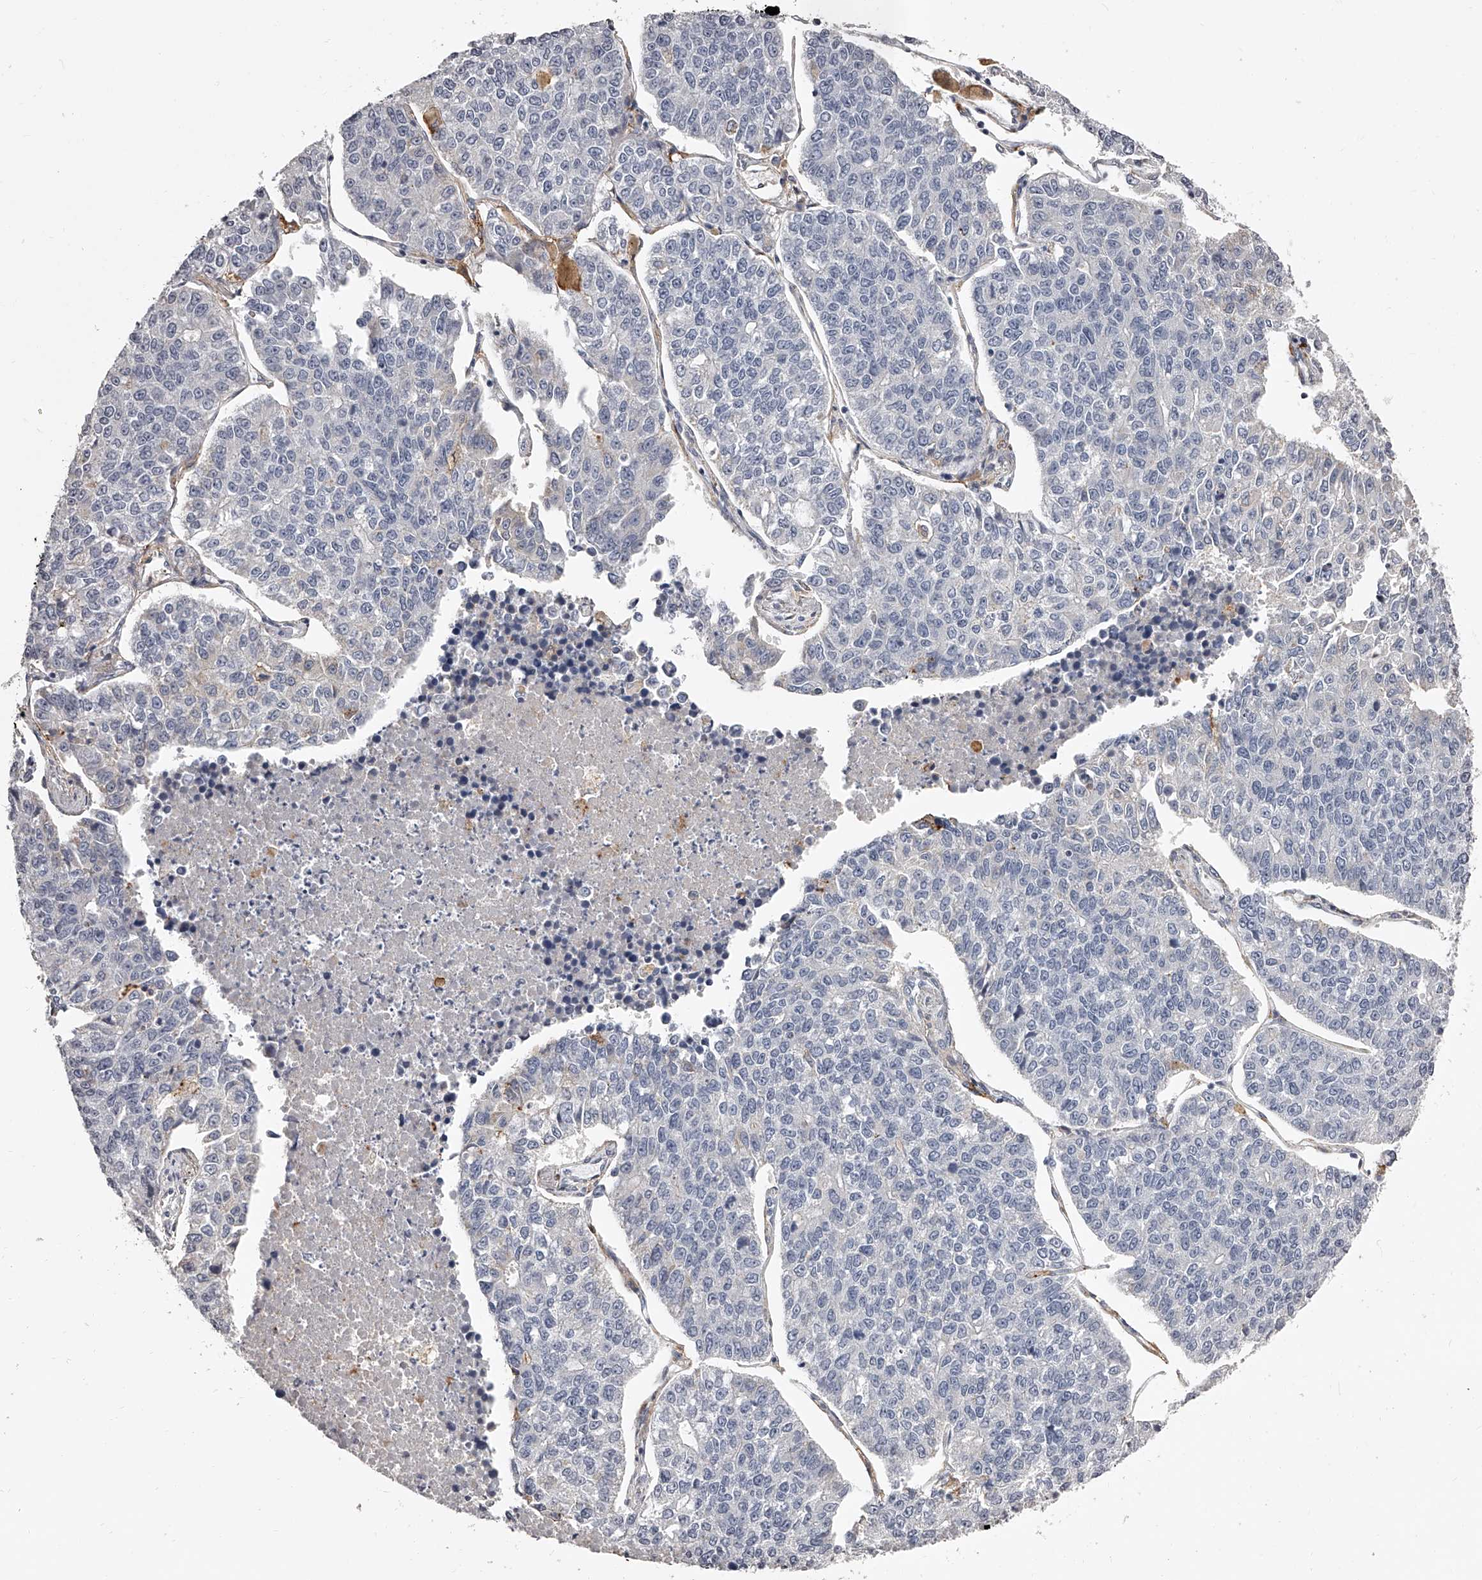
{"staining": {"intensity": "negative", "quantity": "none", "location": "none"}, "tissue": "lung cancer", "cell_type": "Tumor cells", "image_type": "cancer", "snomed": [{"axis": "morphology", "description": "Adenocarcinoma, NOS"}, {"axis": "topography", "description": "Lung"}], "caption": "Immunohistochemistry of human lung cancer displays no expression in tumor cells.", "gene": "PACSIN1", "patient": {"sex": "male", "age": 49}}